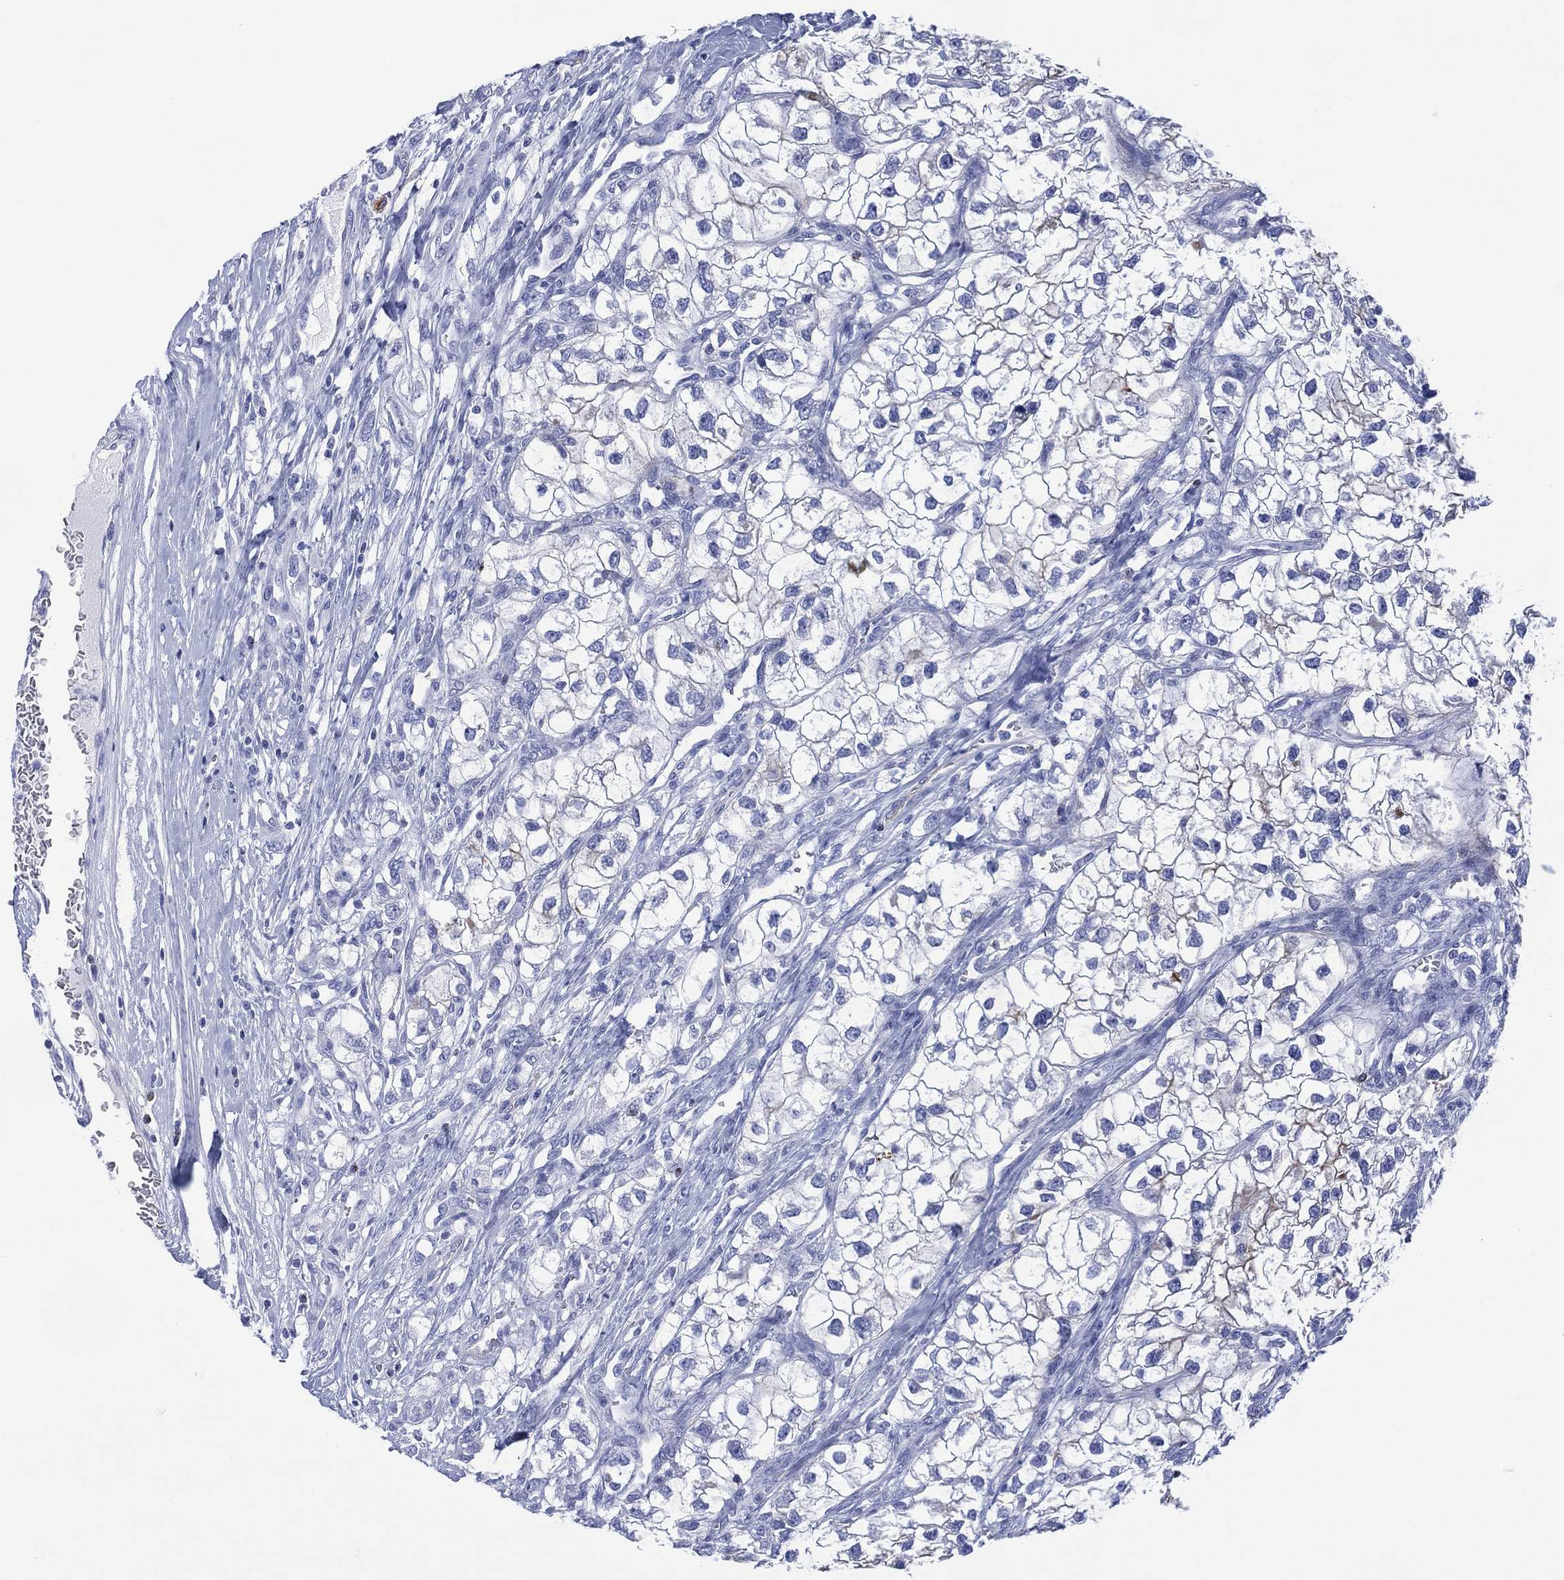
{"staining": {"intensity": "negative", "quantity": "none", "location": "none"}, "tissue": "renal cancer", "cell_type": "Tumor cells", "image_type": "cancer", "snomed": [{"axis": "morphology", "description": "Adenocarcinoma, NOS"}, {"axis": "topography", "description": "Kidney"}], "caption": "IHC histopathology image of renal cancer stained for a protein (brown), which displays no staining in tumor cells.", "gene": "DPP4", "patient": {"sex": "male", "age": 59}}